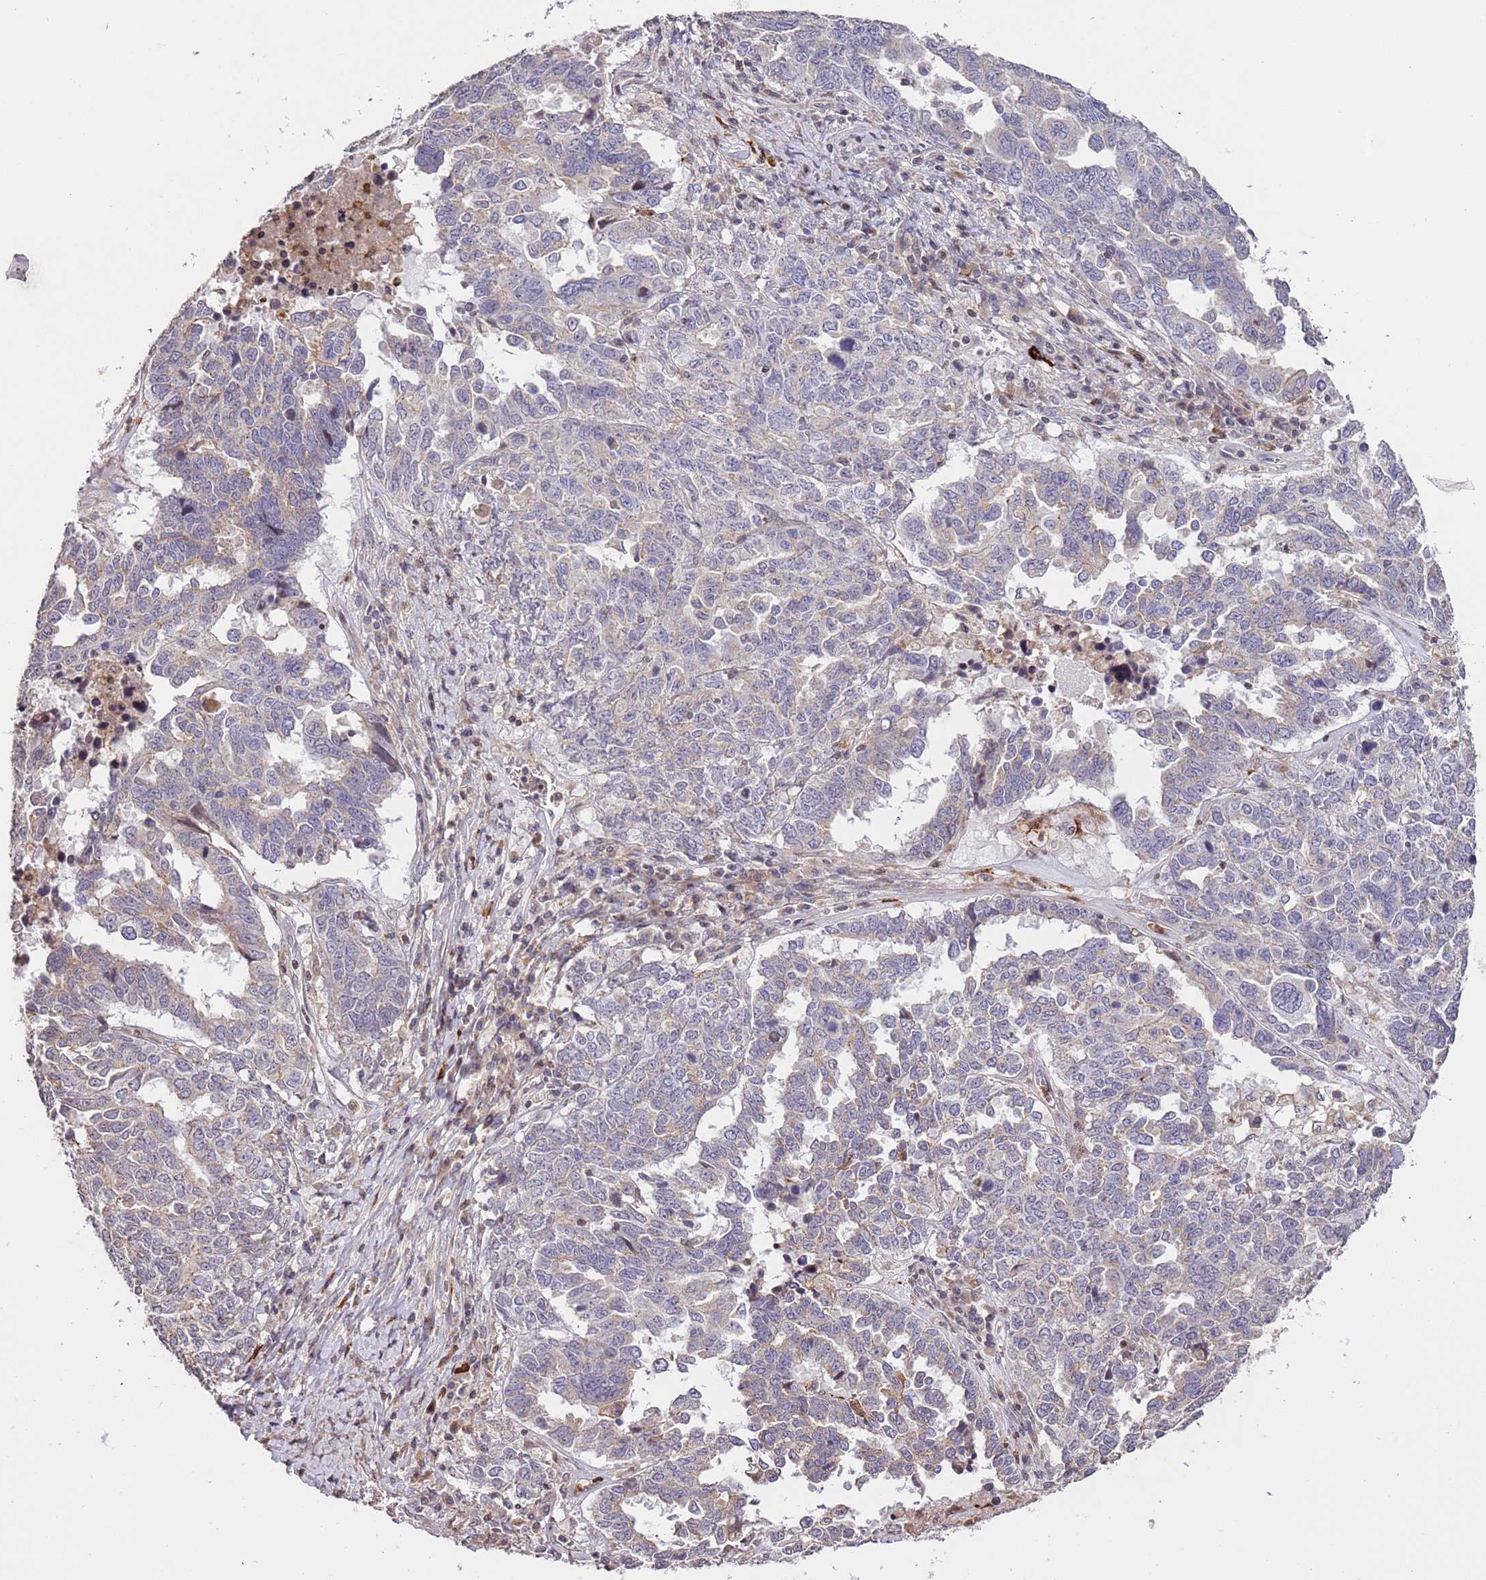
{"staining": {"intensity": "negative", "quantity": "none", "location": "none"}, "tissue": "ovarian cancer", "cell_type": "Tumor cells", "image_type": "cancer", "snomed": [{"axis": "morphology", "description": "Carcinoma, endometroid"}, {"axis": "topography", "description": "Ovary"}], "caption": "This micrograph is of ovarian endometroid carcinoma stained with immunohistochemistry (IHC) to label a protein in brown with the nuclei are counter-stained blue. There is no positivity in tumor cells.", "gene": "SLC16A4", "patient": {"sex": "female", "age": 62}}